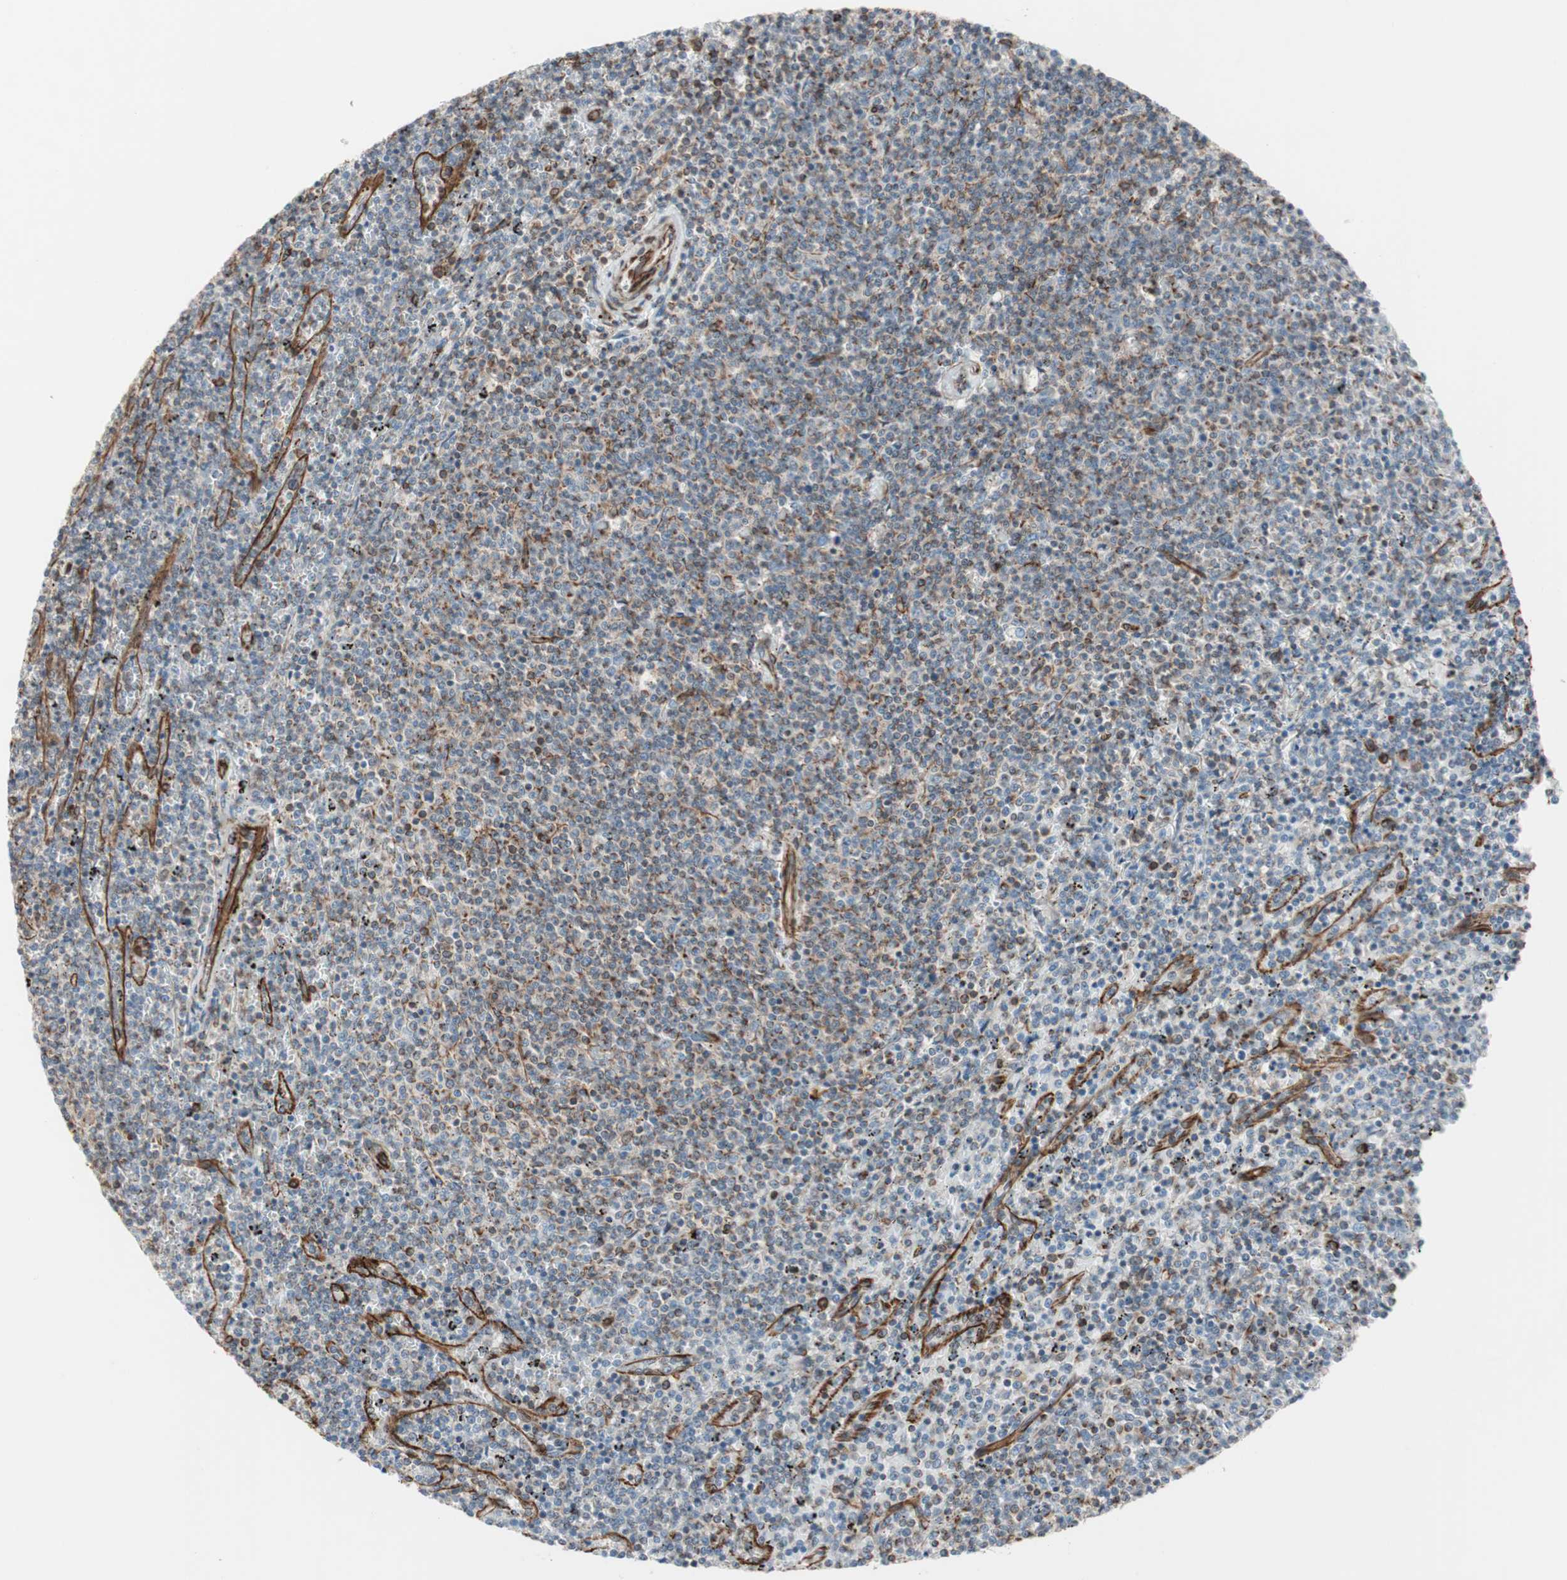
{"staining": {"intensity": "moderate", "quantity": "<25%", "location": "cytoplasmic/membranous"}, "tissue": "lymphoma", "cell_type": "Tumor cells", "image_type": "cancer", "snomed": [{"axis": "morphology", "description": "Malignant lymphoma, non-Hodgkin's type, Low grade"}, {"axis": "topography", "description": "Spleen"}], "caption": "Approximately <25% of tumor cells in lymphoma reveal moderate cytoplasmic/membranous protein staining as visualized by brown immunohistochemical staining.", "gene": "TCTA", "patient": {"sex": "female", "age": 50}}